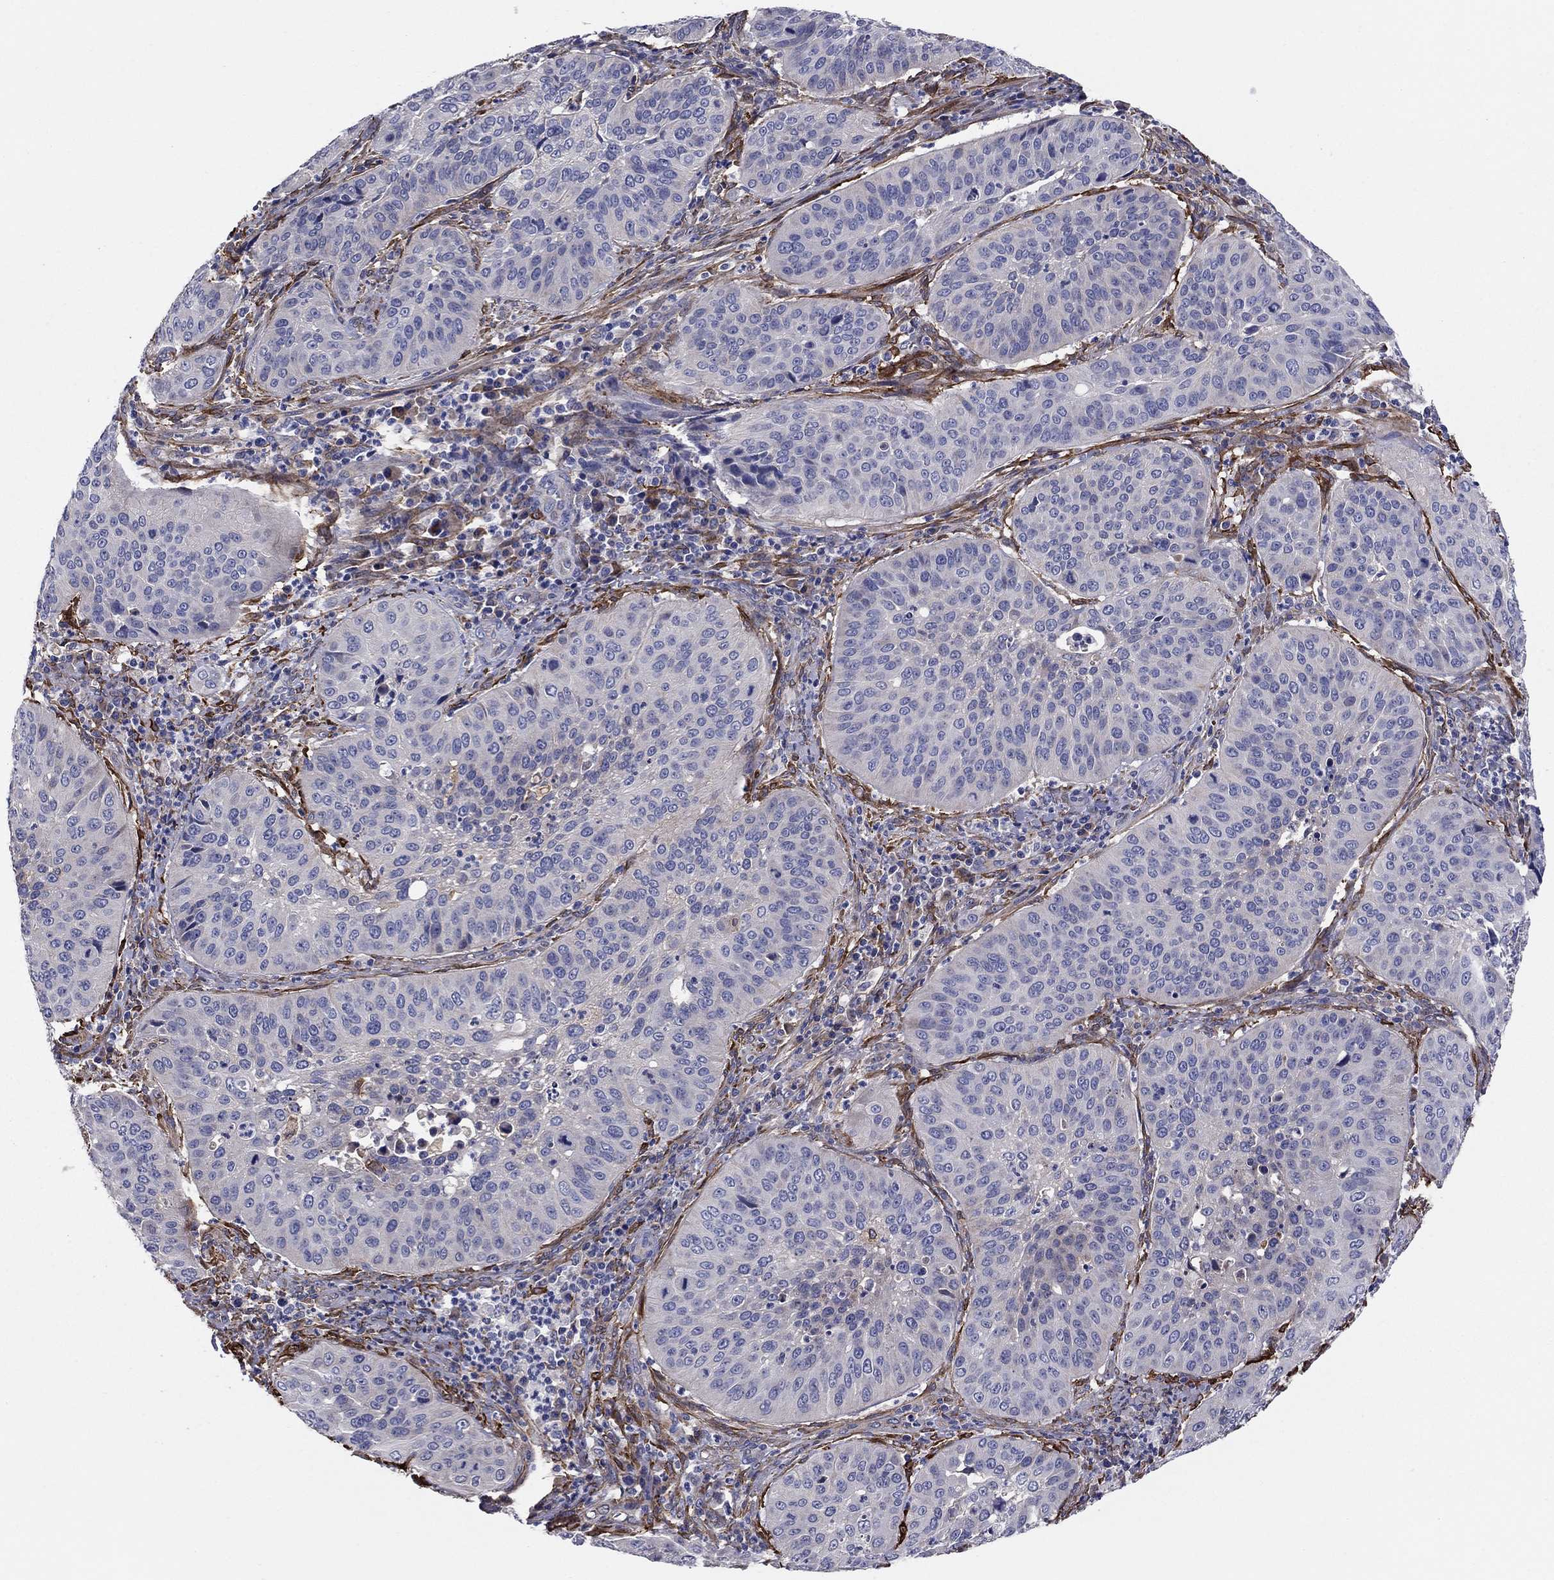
{"staining": {"intensity": "negative", "quantity": "none", "location": "none"}, "tissue": "cervical cancer", "cell_type": "Tumor cells", "image_type": "cancer", "snomed": [{"axis": "morphology", "description": "Normal tissue, NOS"}, {"axis": "morphology", "description": "Squamous cell carcinoma, NOS"}, {"axis": "topography", "description": "Cervix"}], "caption": "Micrograph shows no protein expression in tumor cells of cervical squamous cell carcinoma tissue.", "gene": "EMP2", "patient": {"sex": "female", "age": 39}}